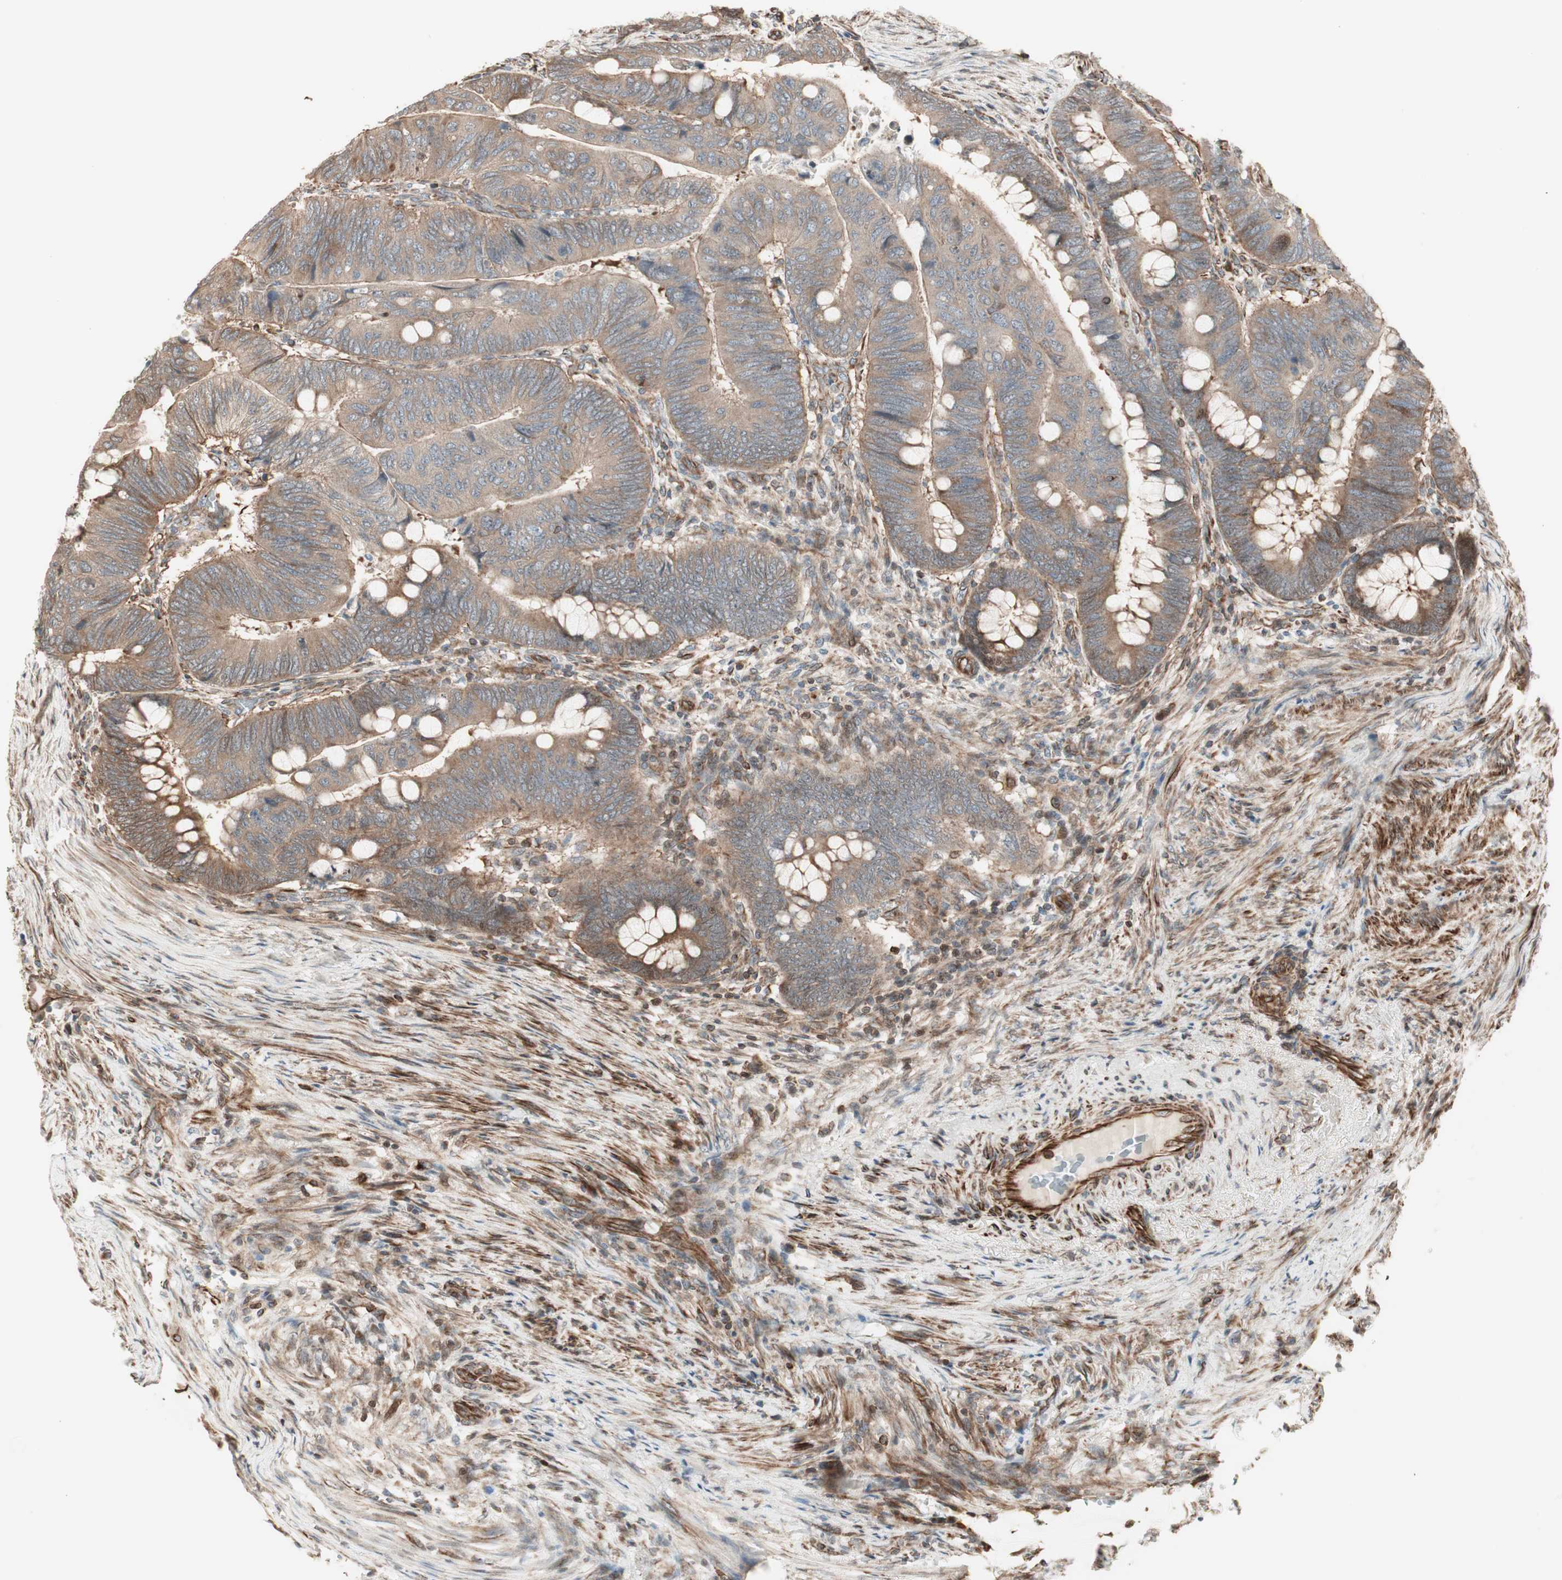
{"staining": {"intensity": "weak", "quantity": ">75%", "location": "cytoplasmic/membranous"}, "tissue": "colorectal cancer", "cell_type": "Tumor cells", "image_type": "cancer", "snomed": [{"axis": "morphology", "description": "Normal tissue, NOS"}, {"axis": "morphology", "description": "Adenocarcinoma, NOS"}, {"axis": "topography", "description": "Rectum"}, {"axis": "topography", "description": "Peripheral nerve tissue"}], "caption": "A brown stain labels weak cytoplasmic/membranous staining of a protein in colorectal adenocarcinoma tumor cells. (Brightfield microscopy of DAB IHC at high magnification).", "gene": "MAD2L2", "patient": {"sex": "male", "age": 92}}